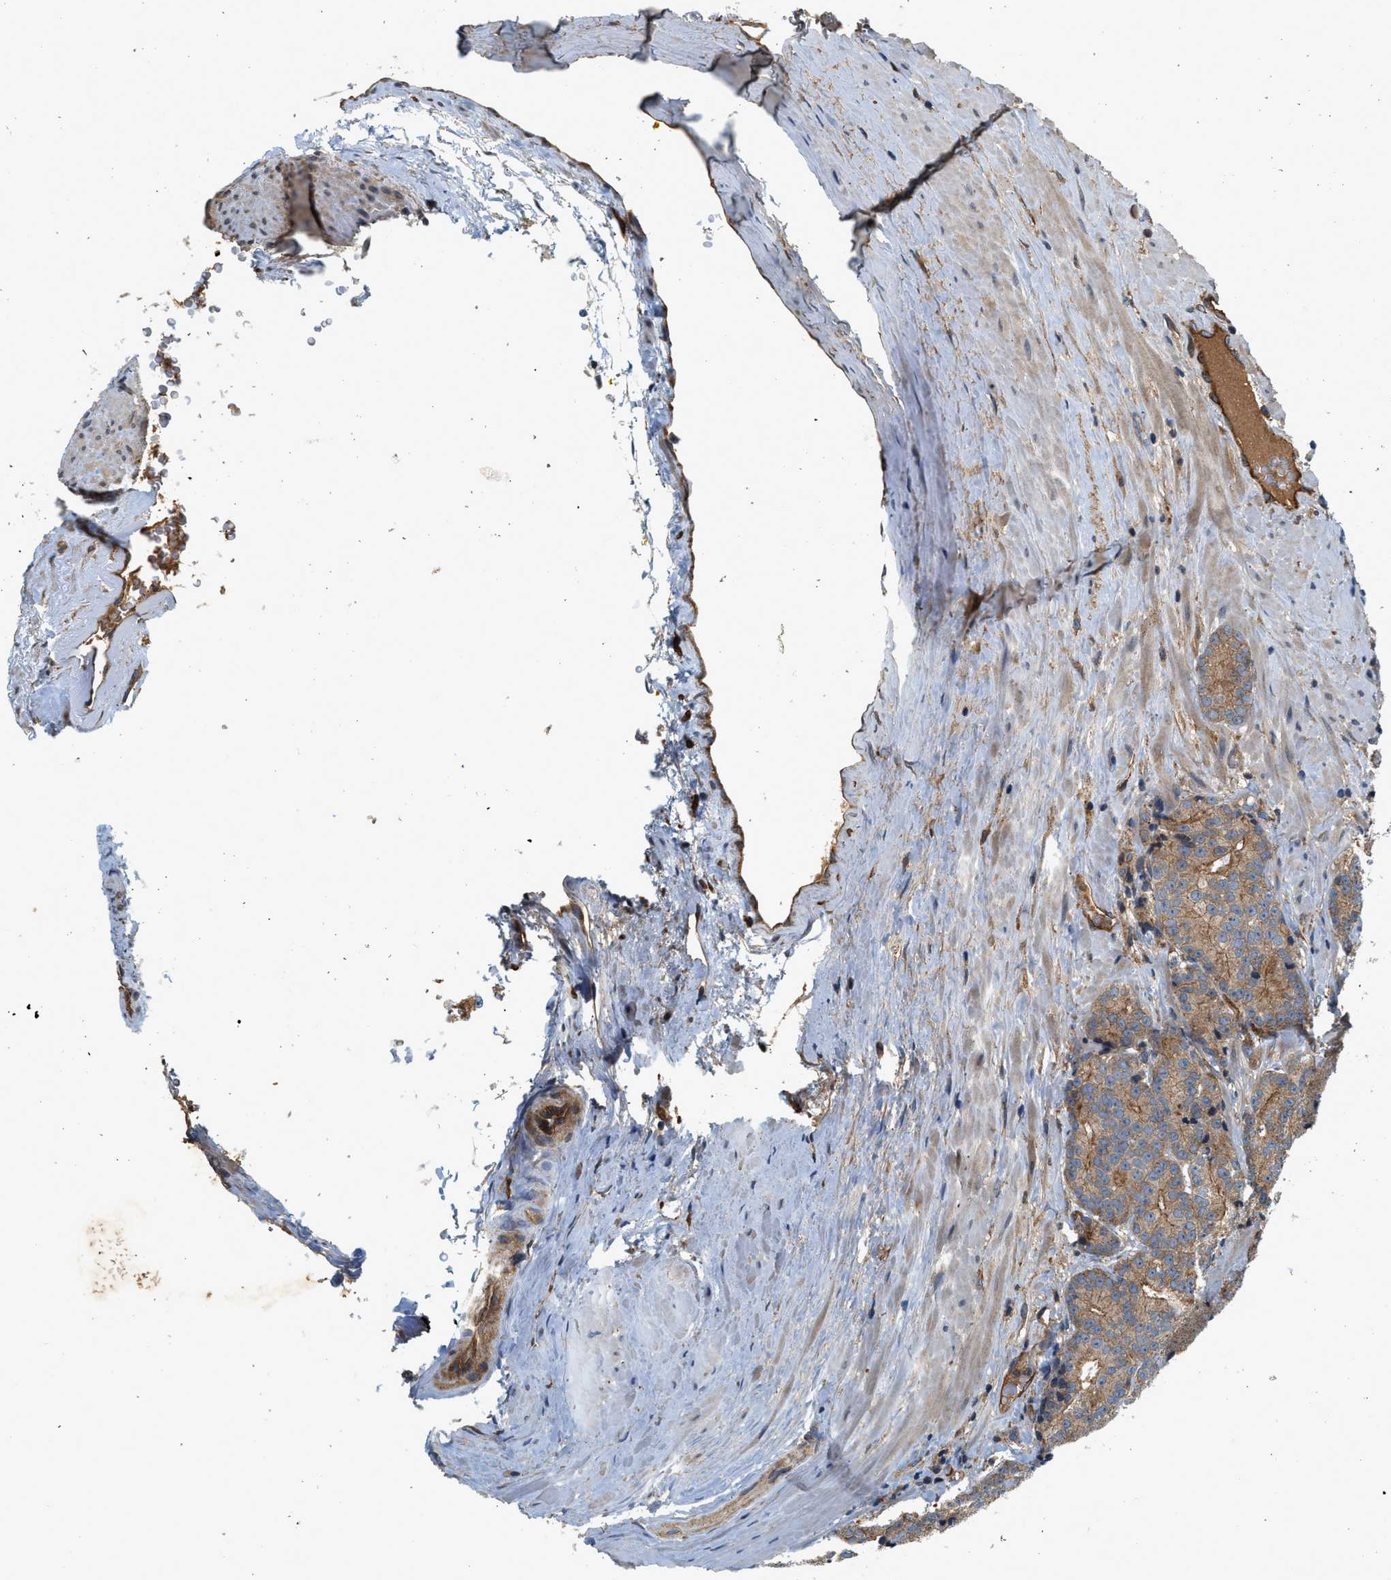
{"staining": {"intensity": "moderate", "quantity": ">75%", "location": "cytoplasmic/membranous"}, "tissue": "prostate cancer", "cell_type": "Tumor cells", "image_type": "cancer", "snomed": [{"axis": "morphology", "description": "Adenocarcinoma, High grade"}, {"axis": "topography", "description": "Prostate"}], "caption": "IHC of adenocarcinoma (high-grade) (prostate) displays medium levels of moderate cytoplasmic/membranous staining in approximately >75% of tumor cells.", "gene": "HIP1", "patient": {"sex": "male", "age": 61}}